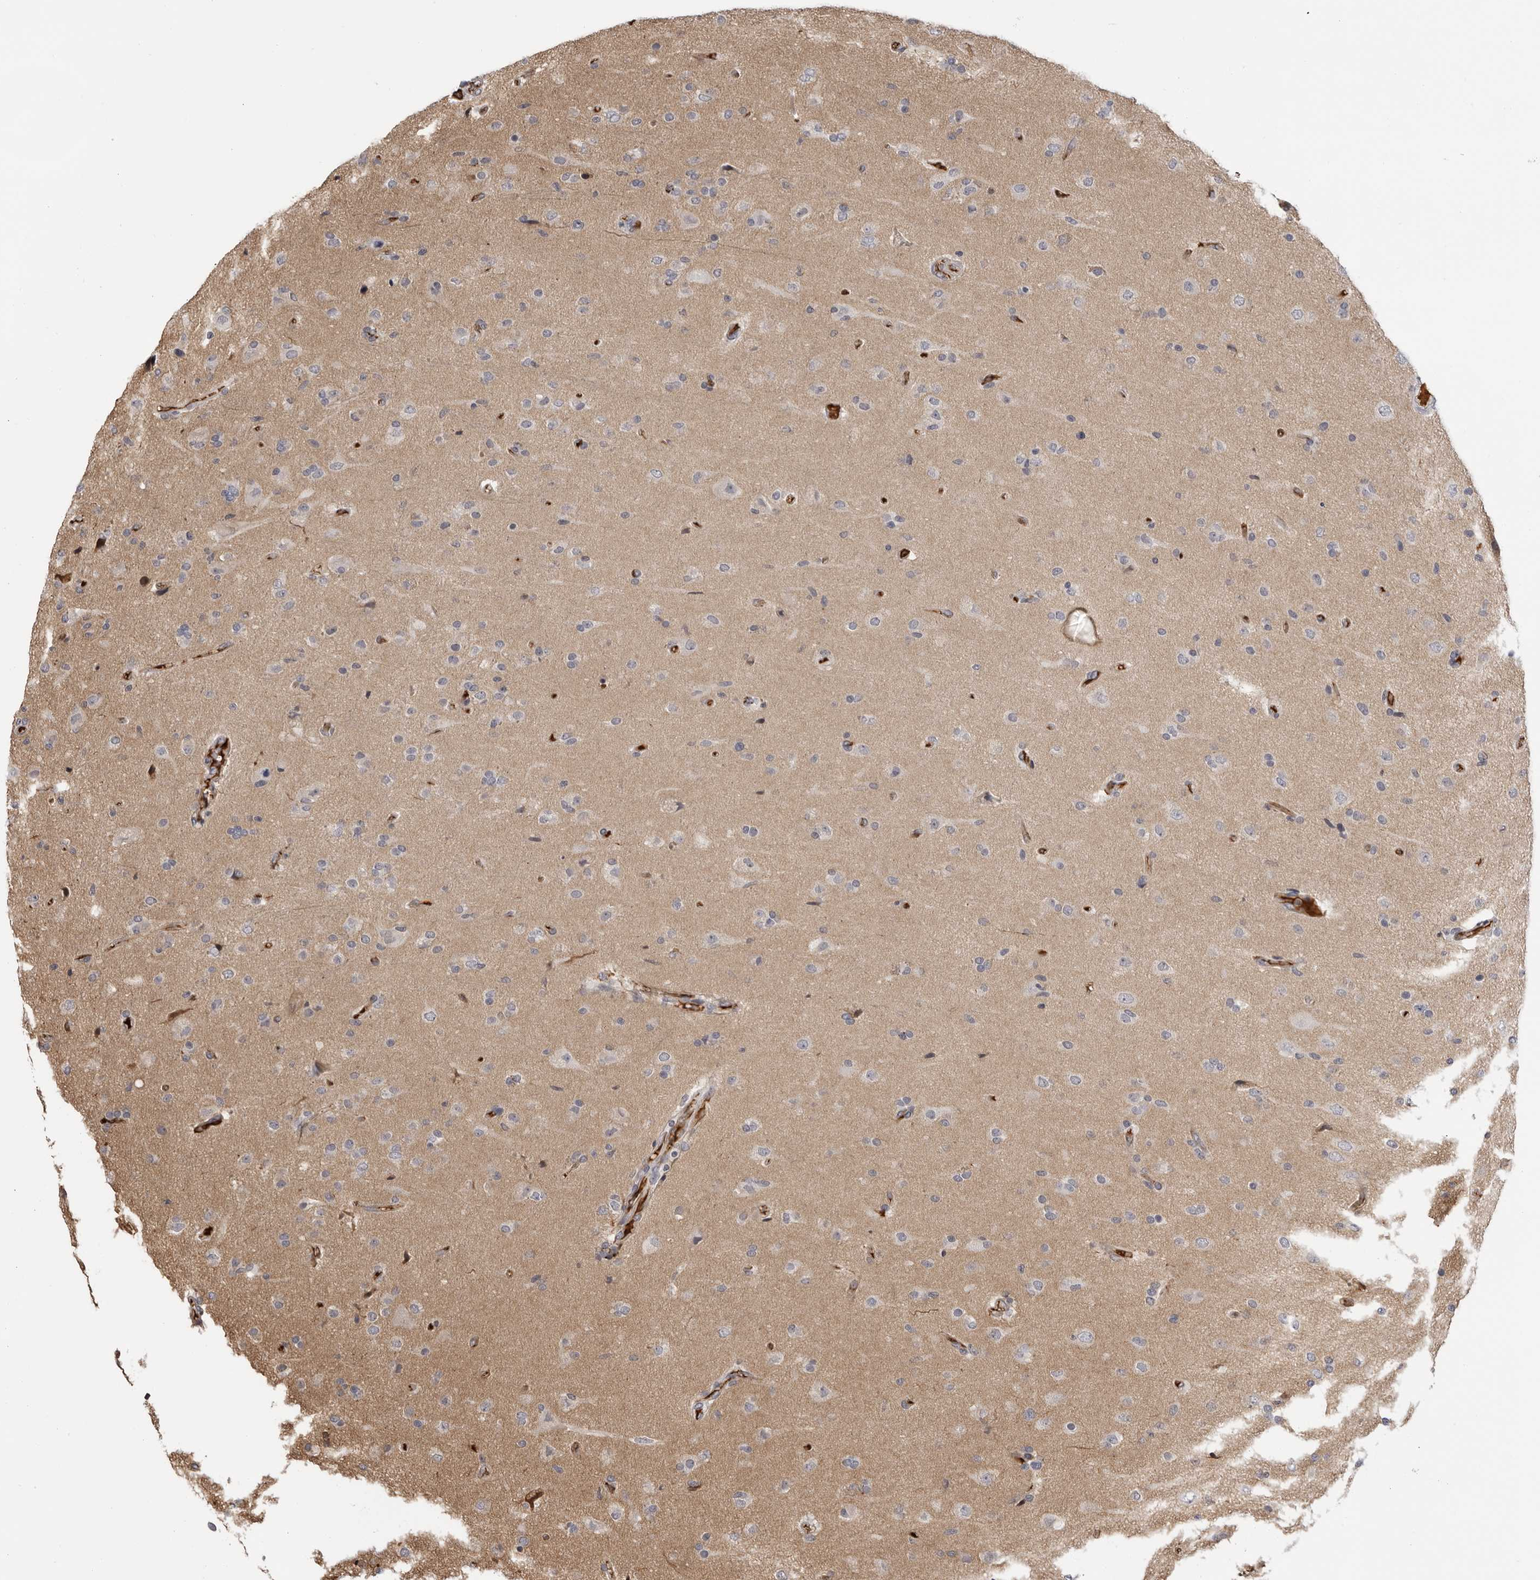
{"staining": {"intensity": "negative", "quantity": "none", "location": "none"}, "tissue": "glioma", "cell_type": "Tumor cells", "image_type": "cancer", "snomed": [{"axis": "morphology", "description": "Glioma, malignant, High grade"}, {"axis": "topography", "description": "Brain"}], "caption": "The immunohistochemistry (IHC) micrograph has no significant staining in tumor cells of glioma tissue.", "gene": "PLEKHF2", "patient": {"sex": "male", "age": 72}}